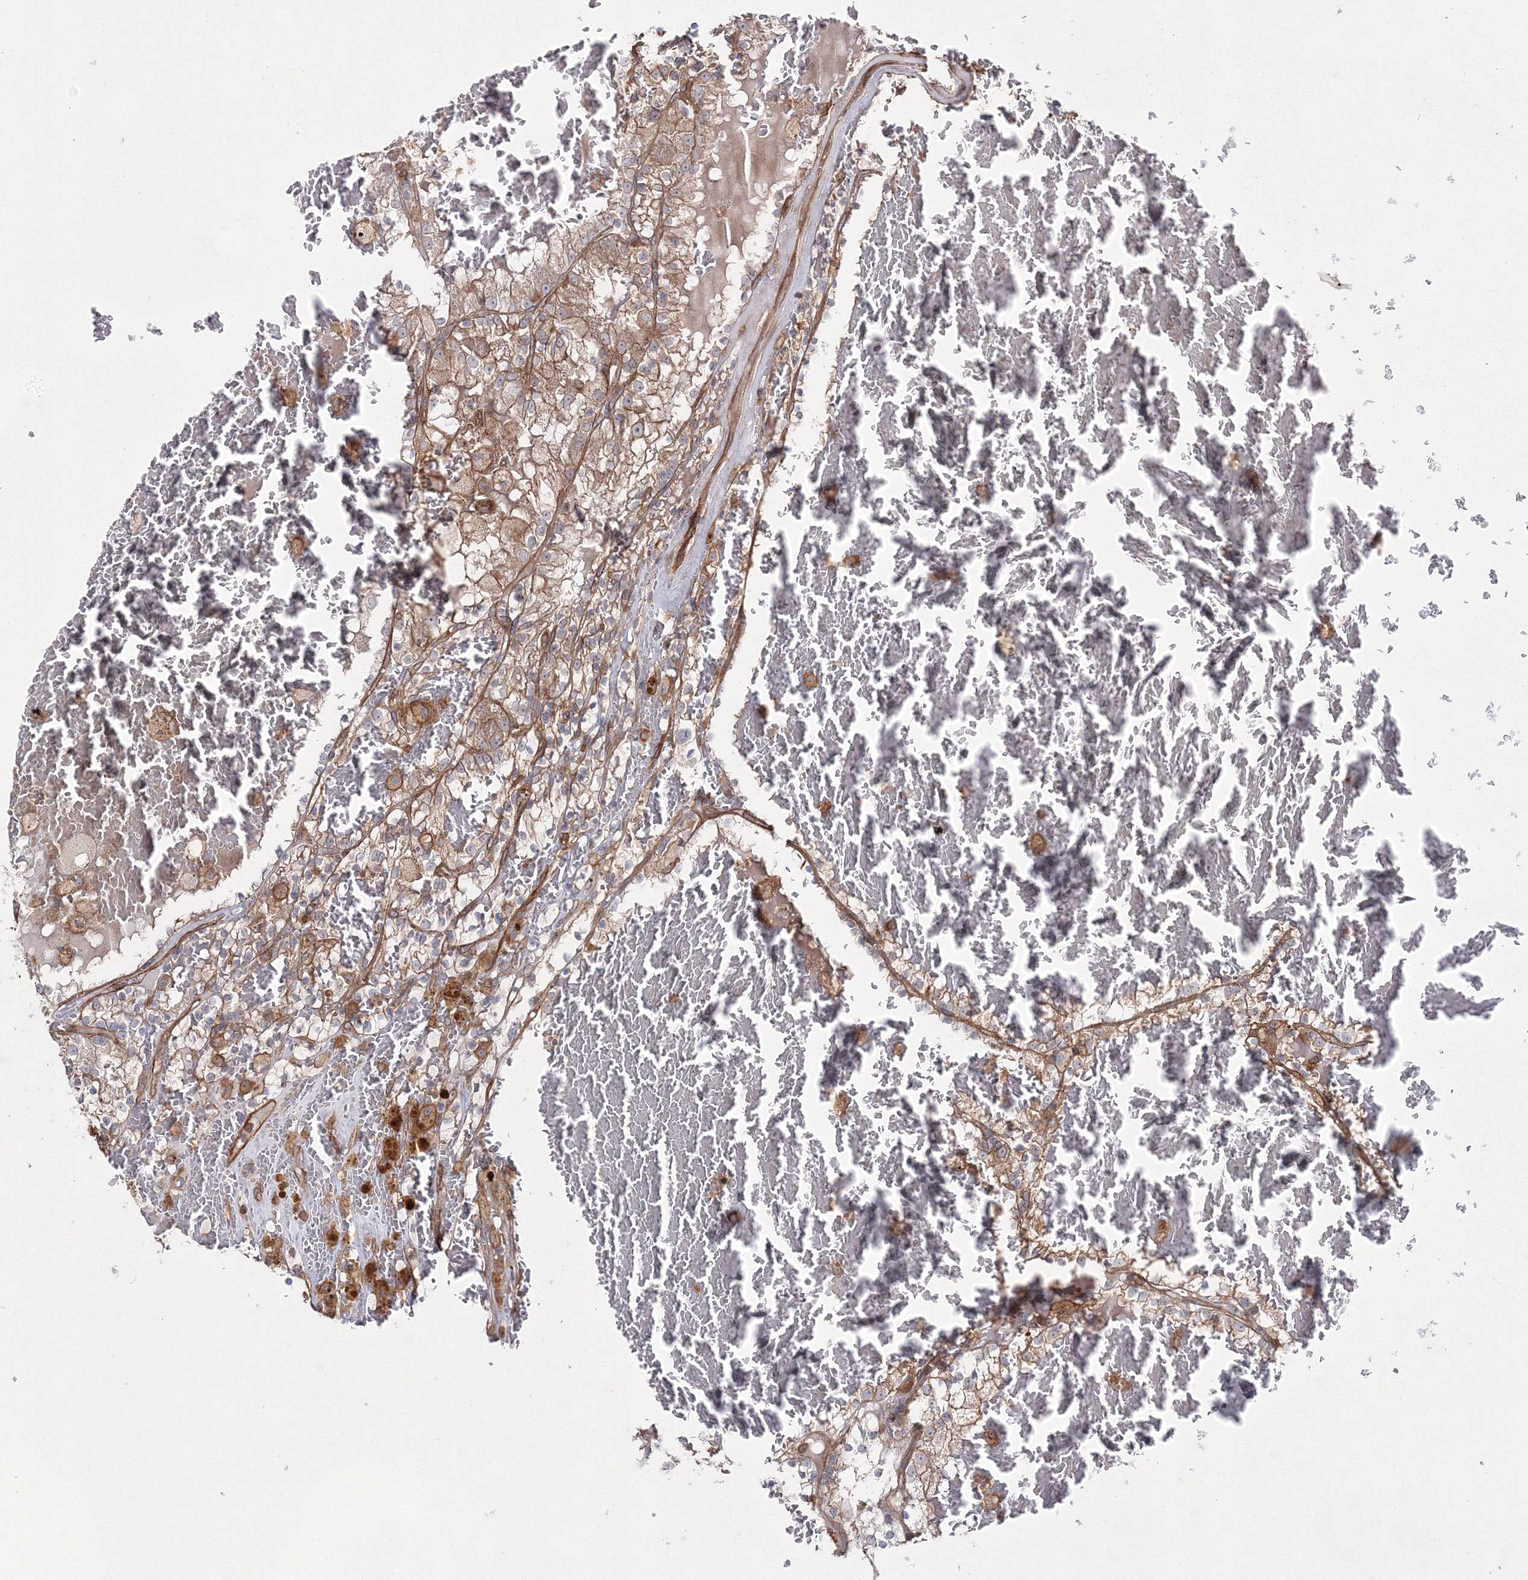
{"staining": {"intensity": "moderate", "quantity": "<25%", "location": "cytoplasmic/membranous"}, "tissue": "renal cancer", "cell_type": "Tumor cells", "image_type": "cancer", "snomed": [{"axis": "morphology", "description": "Adenocarcinoma, NOS"}, {"axis": "topography", "description": "Kidney"}], "caption": "Immunohistochemical staining of renal cancer (adenocarcinoma) exhibits low levels of moderate cytoplasmic/membranous positivity in approximately <25% of tumor cells.", "gene": "EXOC6", "patient": {"sex": "female", "age": 56}}